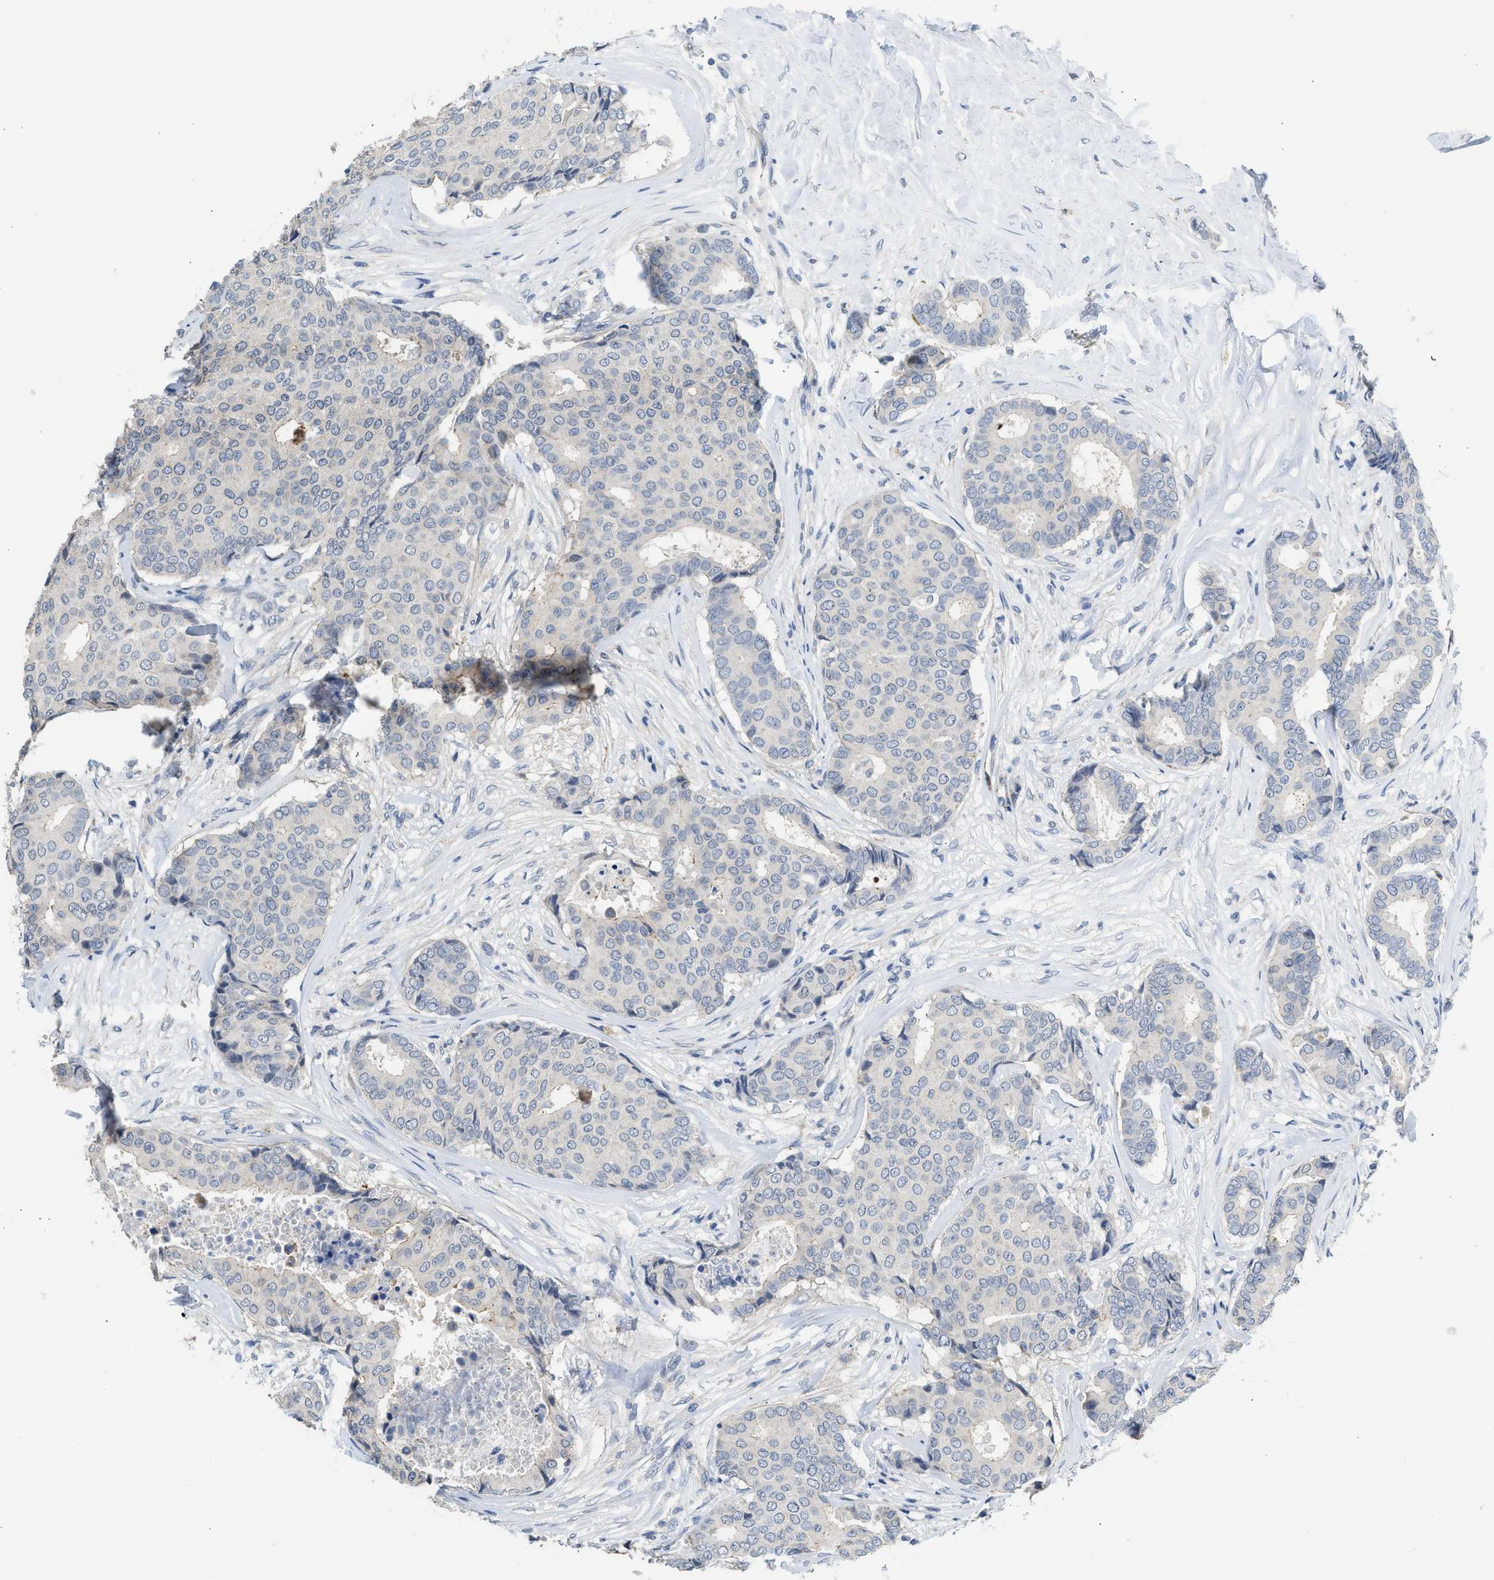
{"staining": {"intensity": "negative", "quantity": "none", "location": "none"}, "tissue": "breast cancer", "cell_type": "Tumor cells", "image_type": "cancer", "snomed": [{"axis": "morphology", "description": "Duct carcinoma"}, {"axis": "topography", "description": "Breast"}], "caption": "Tumor cells are negative for brown protein staining in breast infiltrating ductal carcinoma.", "gene": "CSF3R", "patient": {"sex": "female", "age": 75}}